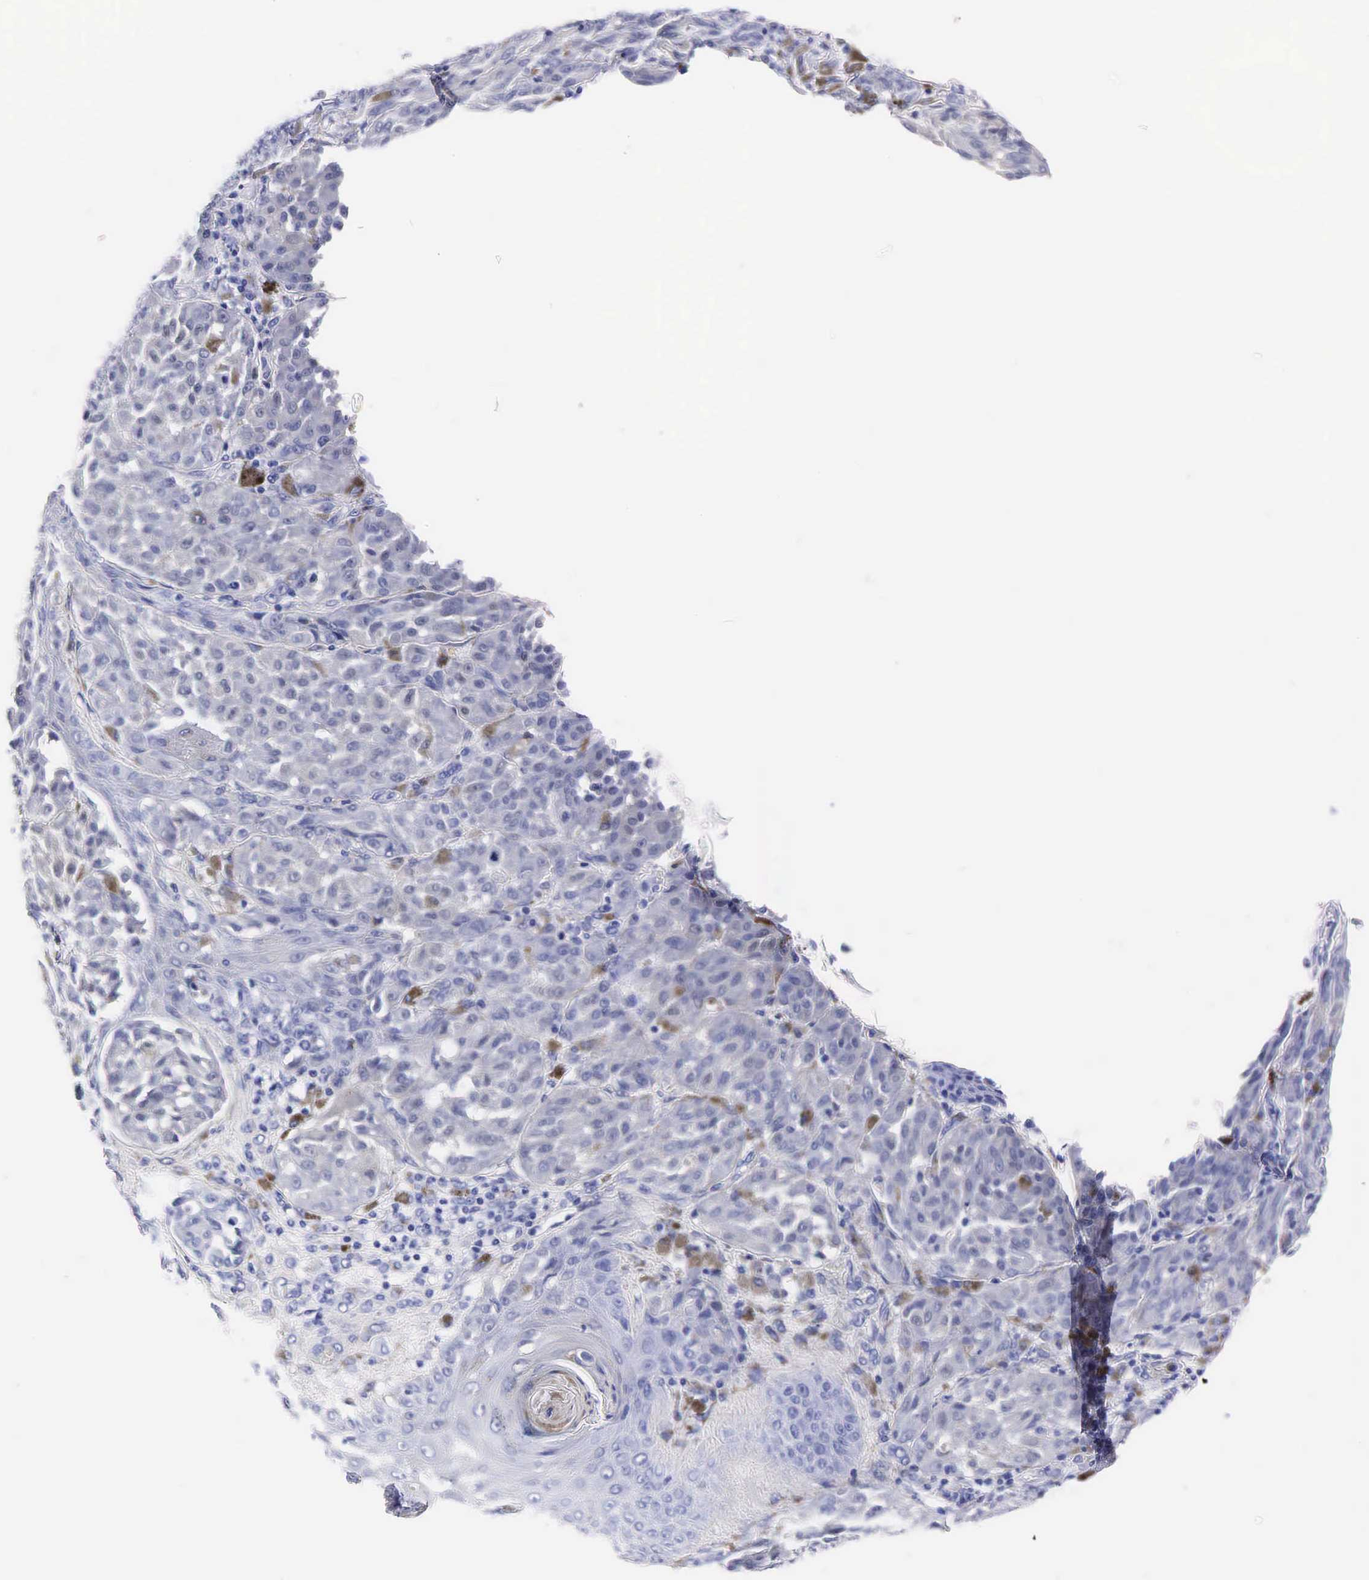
{"staining": {"intensity": "negative", "quantity": "none", "location": "none"}, "tissue": "melanoma", "cell_type": "Tumor cells", "image_type": "cancer", "snomed": [{"axis": "morphology", "description": "Malignant melanoma, NOS"}, {"axis": "topography", "description": "Skin"}], "caption": "Tumor cells are negative for brown protein staining in malignant melanoma.", "gene": "KLK3", "patient": {"sex": "male", "age": 44}}